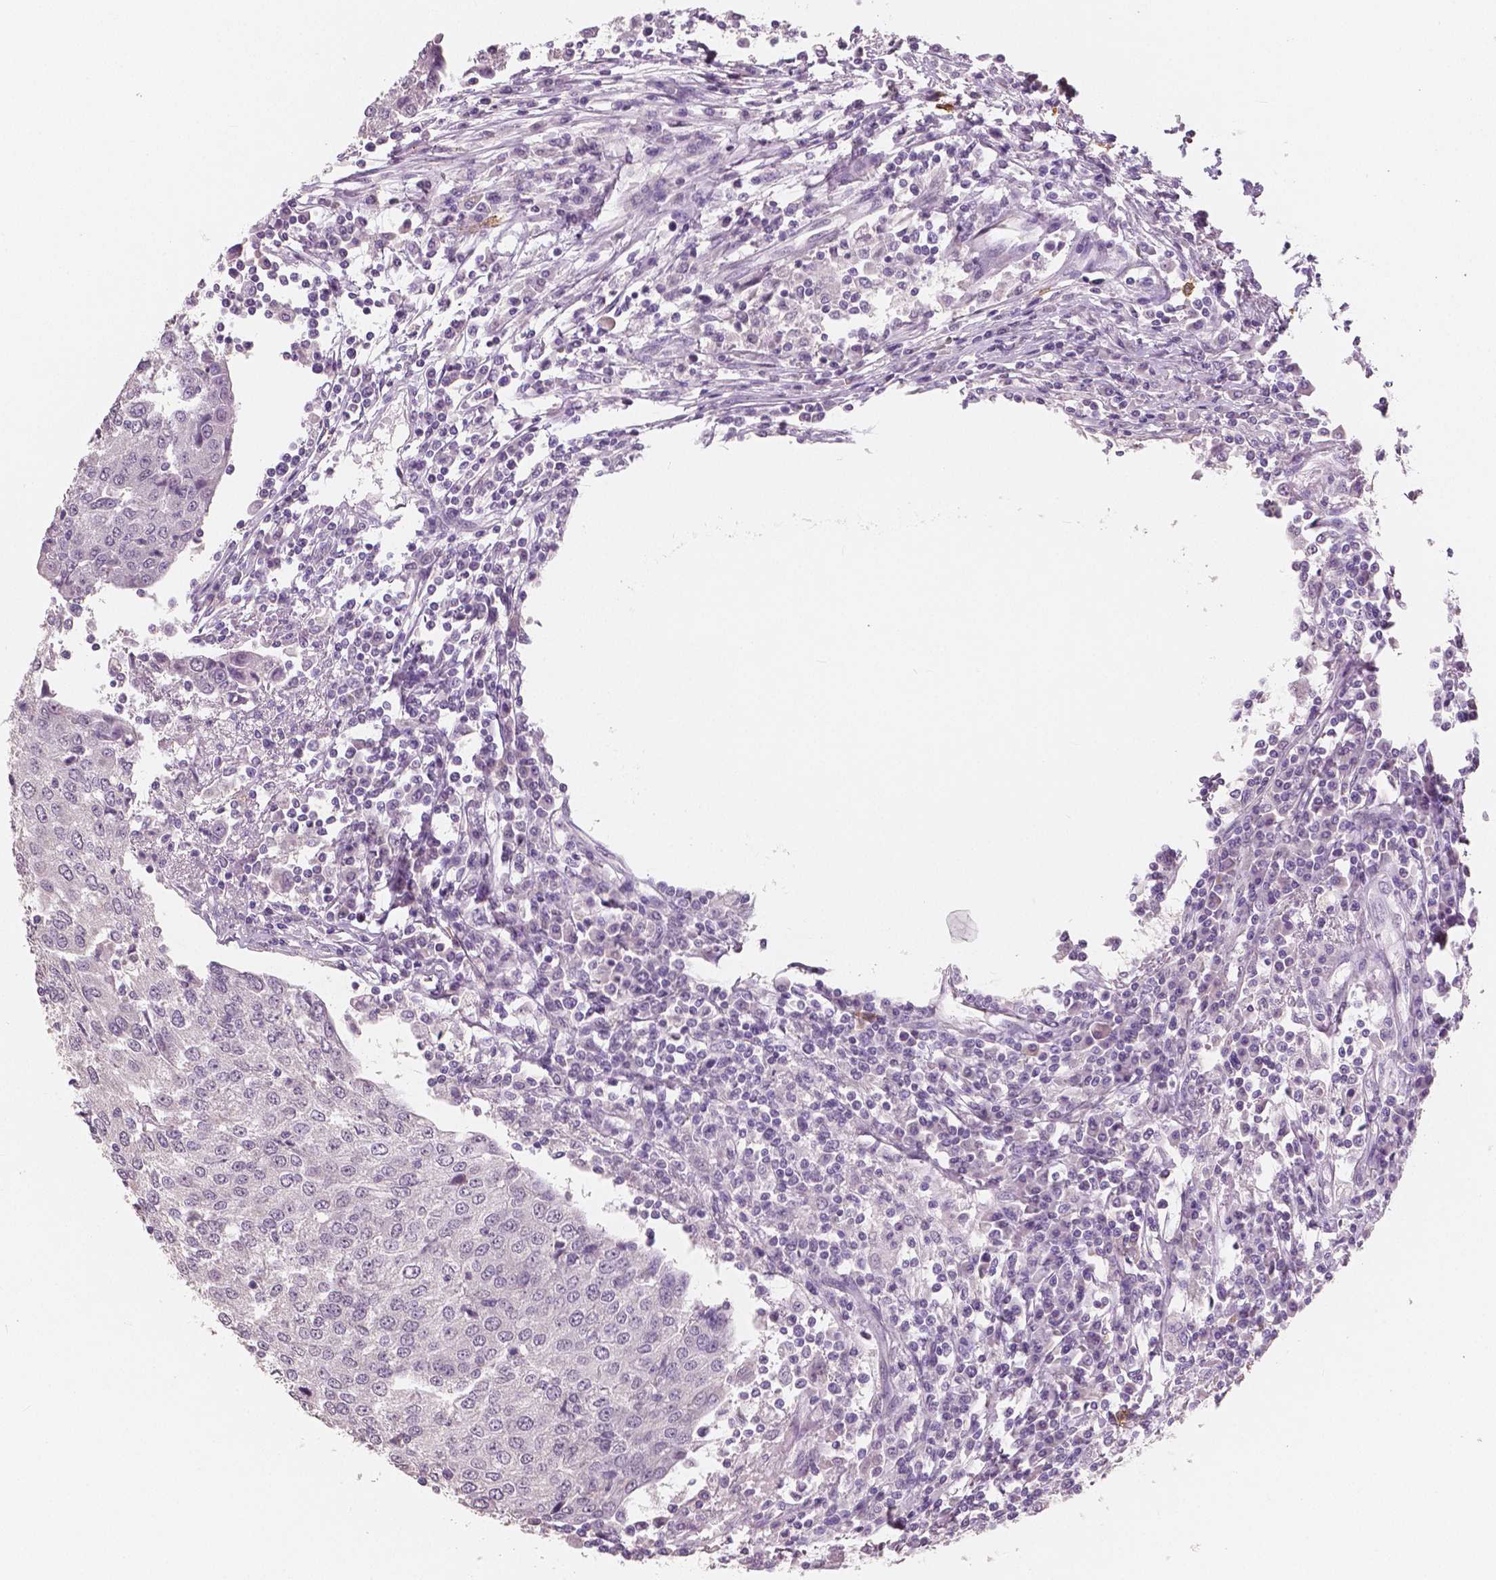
{"staining": {"intensity": "negative", "quantity": "none", "location": "none"}, "tissue": "urothelial cancer", "cell_type": "Tumor cells", "image_type": "cancer", "snomed": [{"axis": "morphology", "description": "Urothelial carcinoma, High grade"}, {"axis": "topography", "description": "Urinary bladder"}], "caption": "This micrograph is of urothelial cancer stained with IHC to label a protein in brown with the nuclei are counter-stained blue. There is no staining in tumor cells. The staining was performed using DAB to visualize the protein expression in brown, while the nuclei were stained in blue with hematoxylin (Magnification: 20x).", "gene": "KIT", "patient": {"sex": "female", "age": 85}}